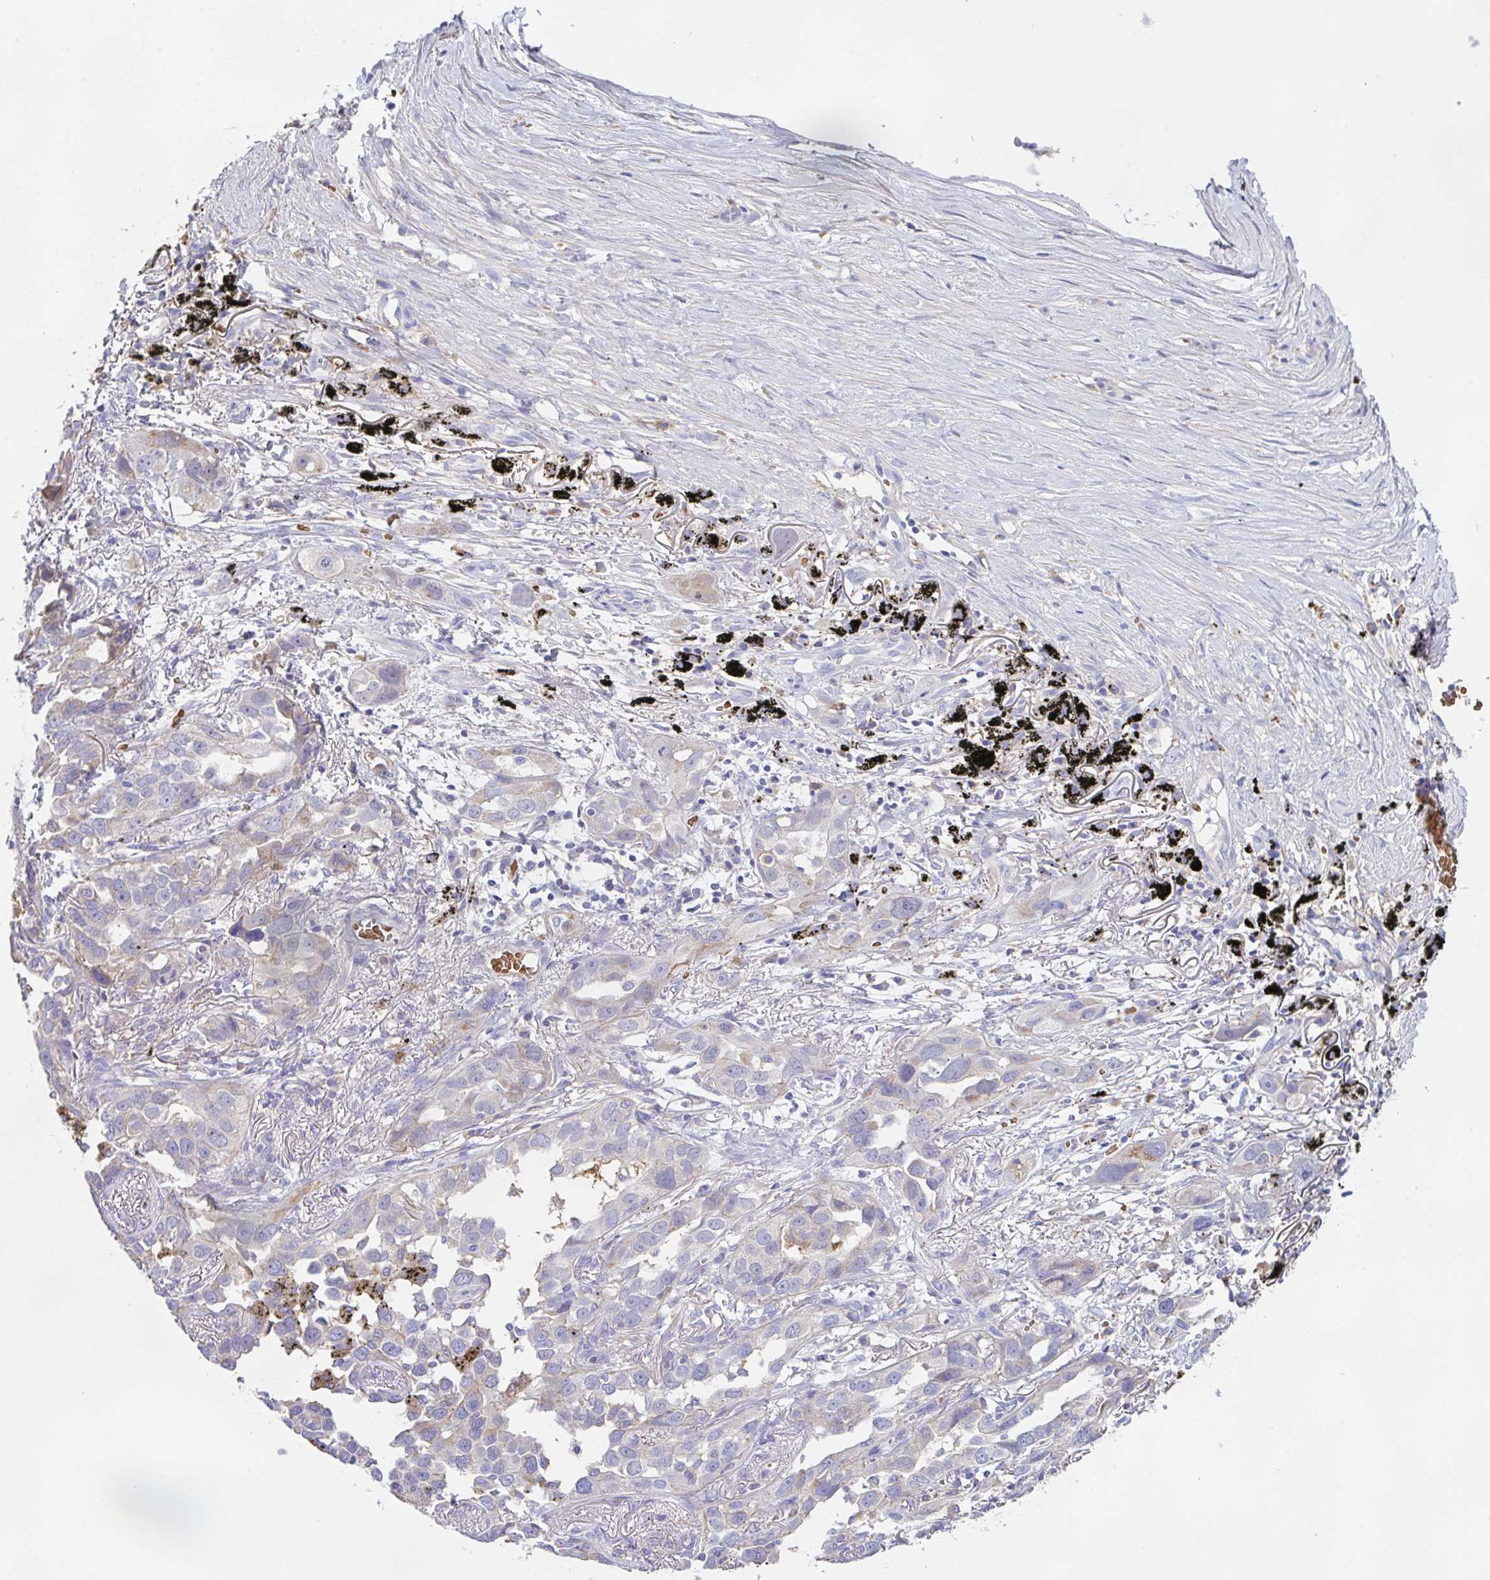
{"staining": {"intensity": "weak", "quantity": "<25%", "location": "cytoplasmic/membranous"}, "tissue": "lung cancer", "cell_type": "Tumor cells", "image_type": "cancer", "snomed": [{"axis": "morphology", "description": "Adenocarcinoma, NOS"}, {"axis": "topography", "description": "Lung"}], "caption": "High magnification brightfield microscopy of lung adenocarcinoma stained with DAB (brown) and counterstained with hematoxylin (blue): tumor cells show no significant staining. (Stains: DAB (3,3'-diaminobenzidine) immunohistochemistry (IHC) with hematoxylin counter stain, Microscopy: brightfield microscopy at high magnification).", "gene": "TFAP2C", "patient": {"sex": "male", "age": 67}}